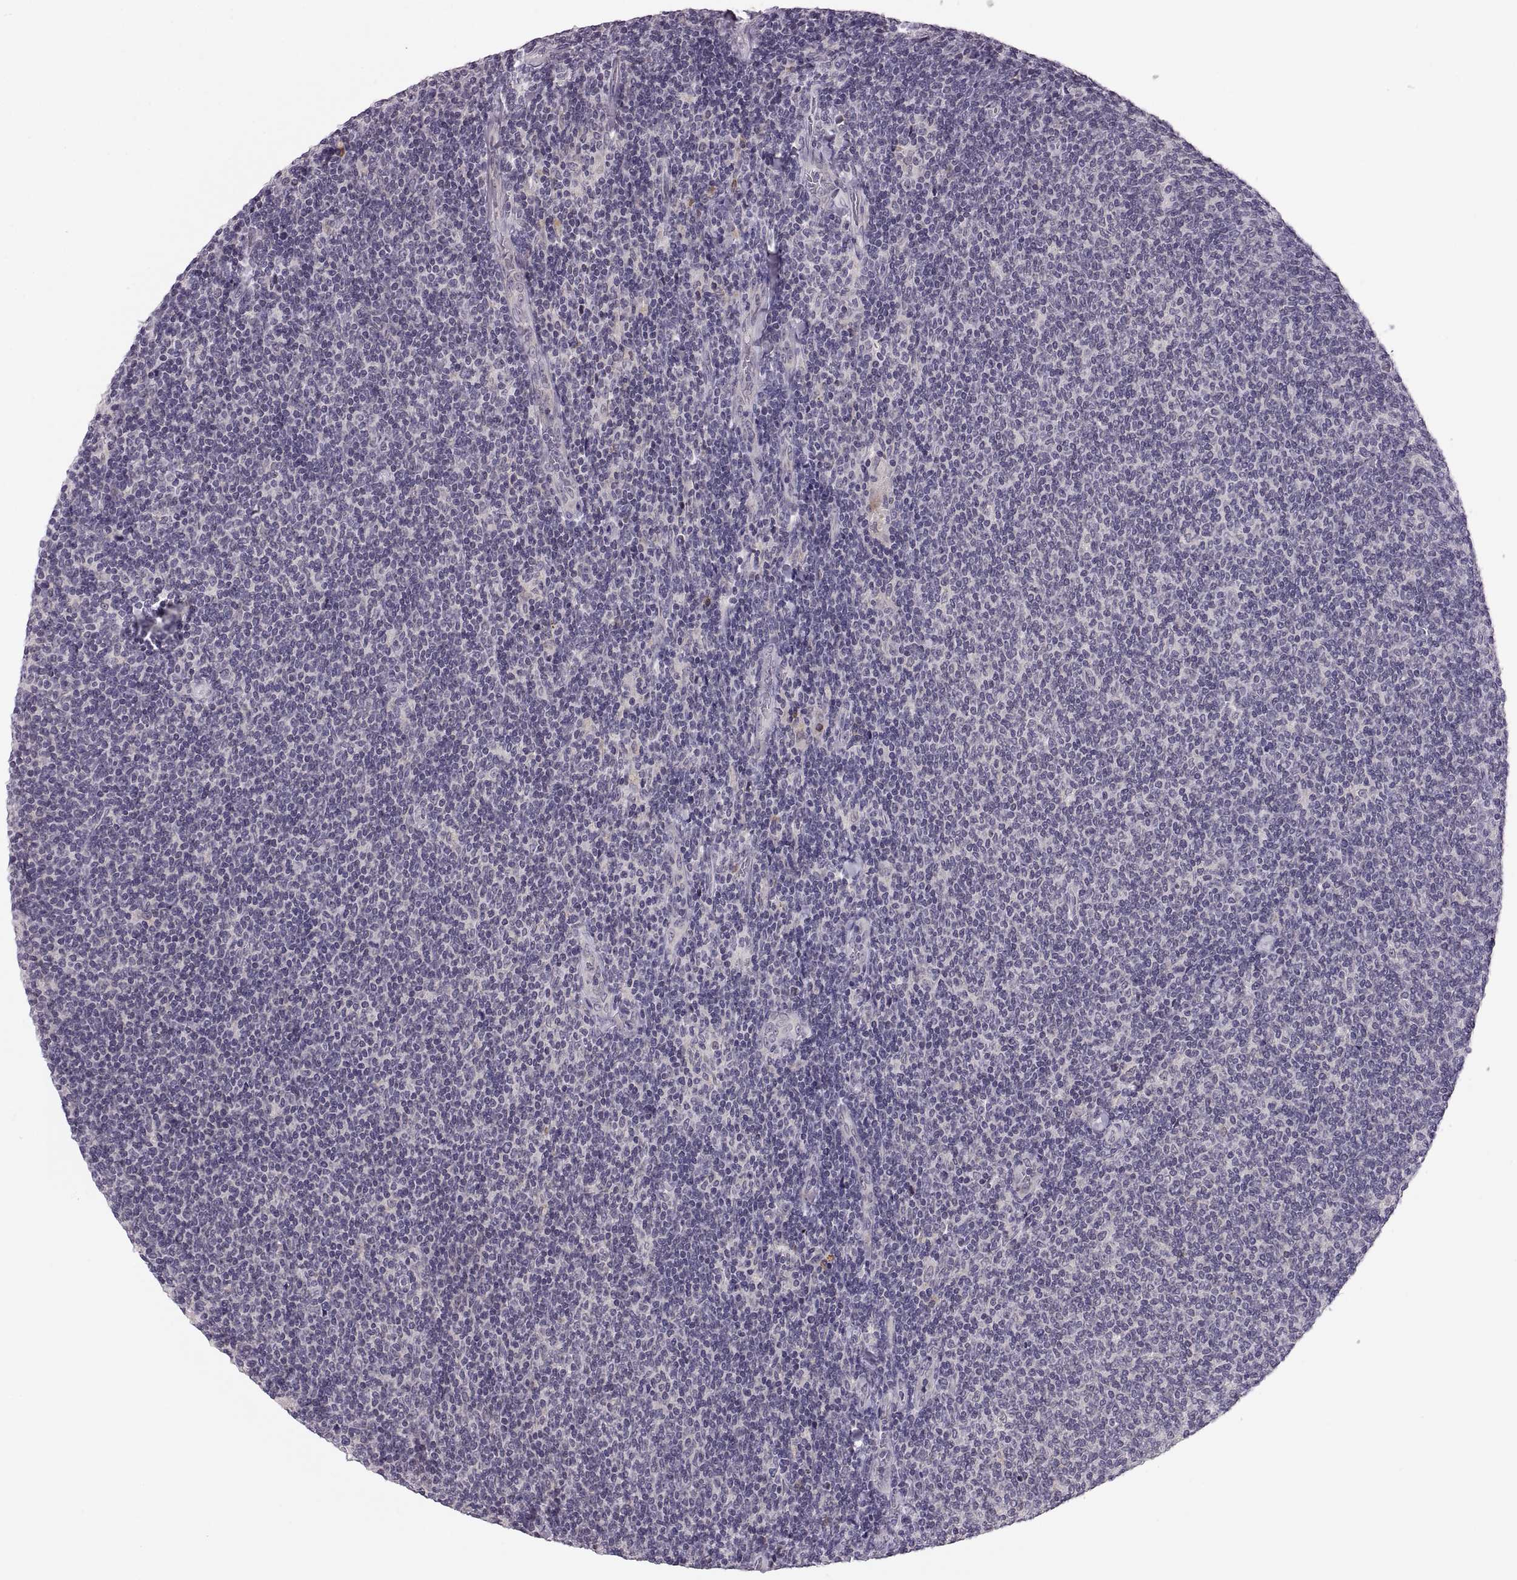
{"staining": {"intensity": "negative", "quantity": "none", "location": "none"}, "tissue": "lymphoma", "cell_type": "Tumor cells", "image_type": "cancer", "snomed": [{"axis": "morphology", "description": "Malignant lymphoma, non-Hodgkin's type, Low grade"}, {"axis": "topography", "description": "Lymph node"}], "caption": "Tumor cells show no significant protein staining in lymphoma. (DAB (3,3'-diaminobenzidine) immunohistochemistry (IHC) with hematoxylin counter stain).", "gene": "ADH6", "patient": {"sex": "male", "age": 52}}